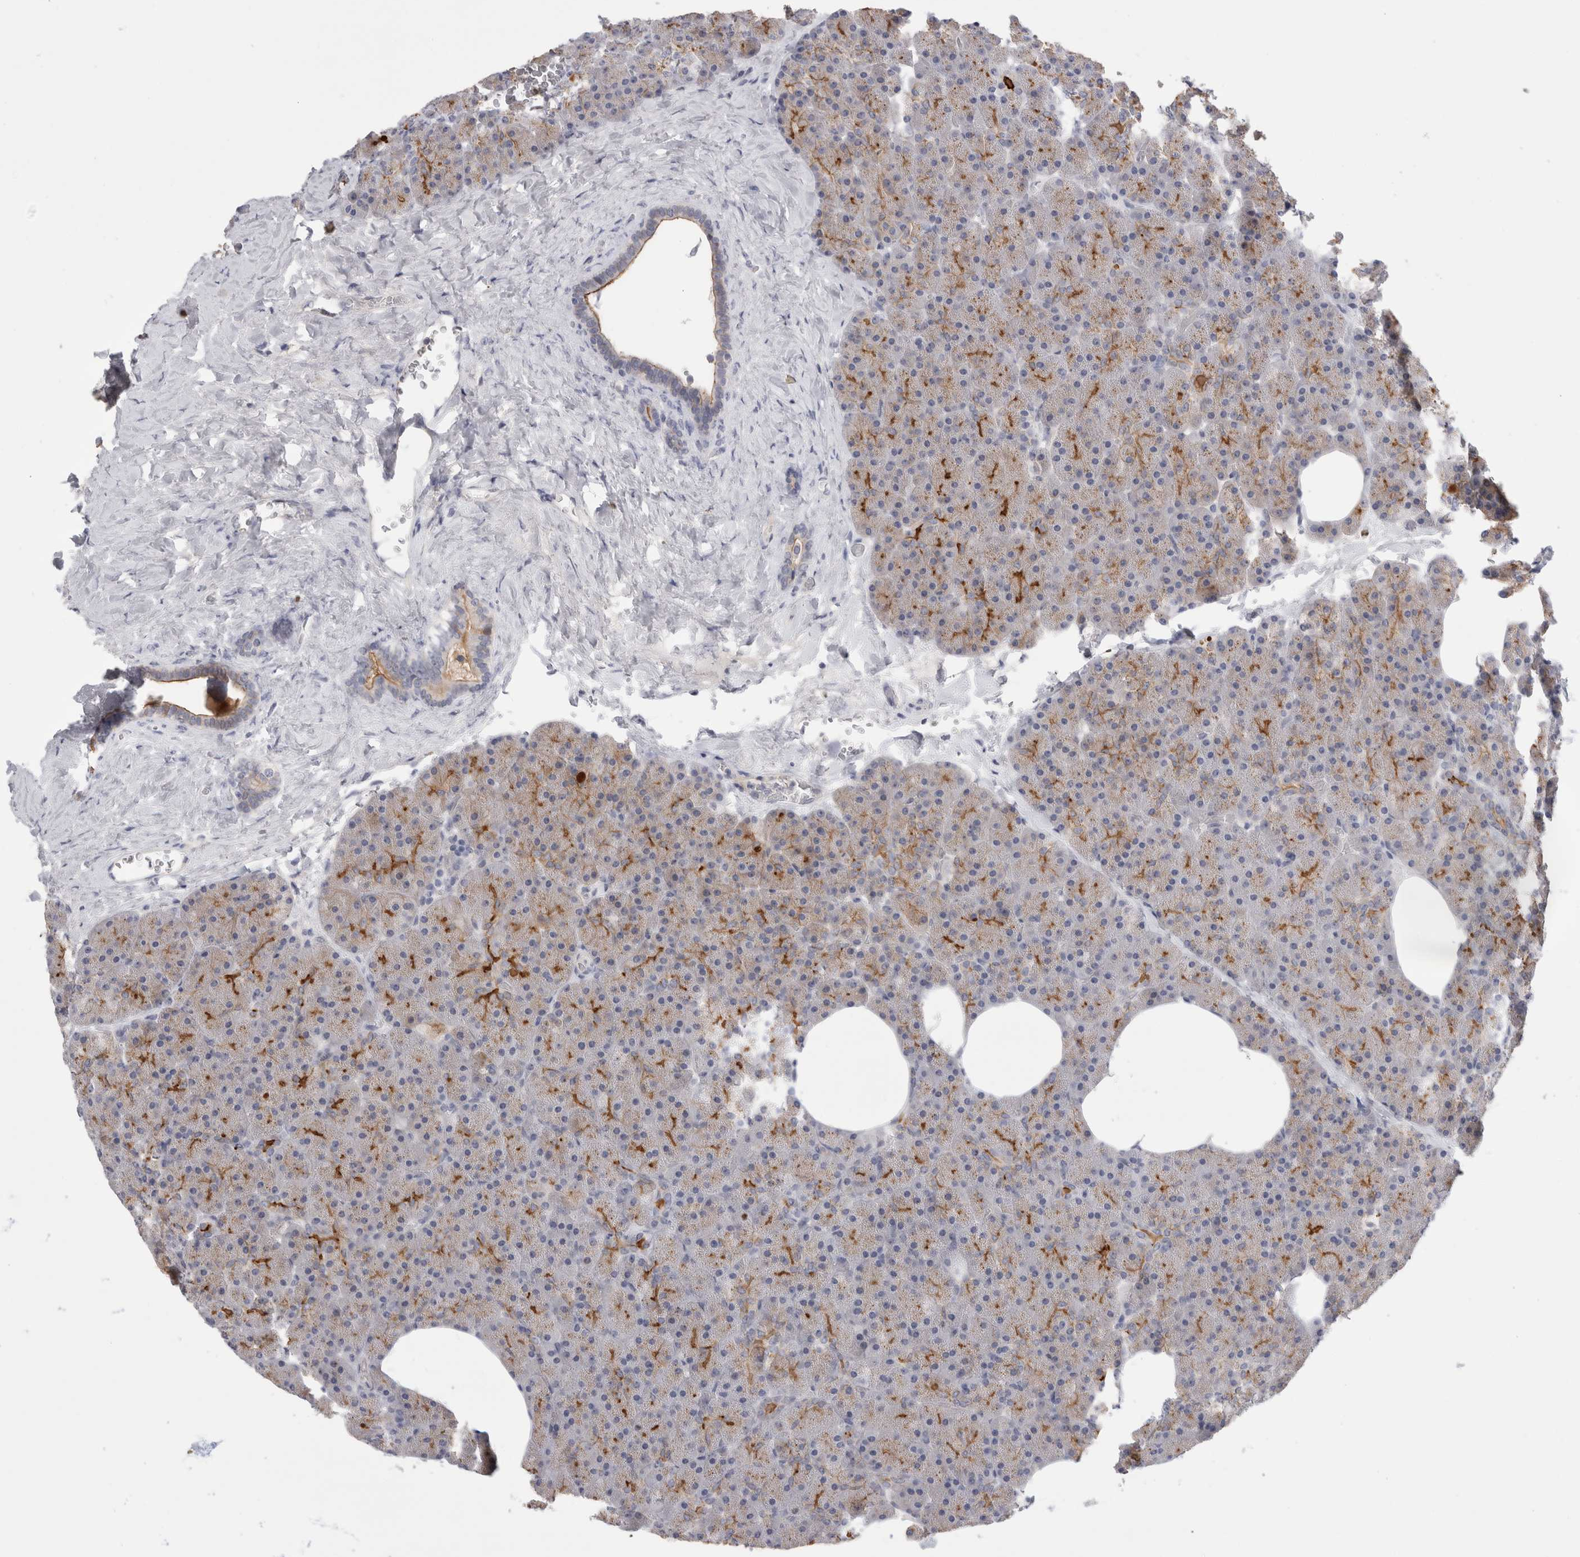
{"staining": {"intensity": "moderate", "quantity": "25%-75%", "location": "cytoplasmic/membranous"}, "tissue": "pancreas", "cell_type": "Exocrine glandular cells", "image_type": "normal", "snomed": [{"axis": "morphology", "description": "Normal tissue, NOS"}, {"axis": "morphology", "description": "Carcinoid, malignant, NOS"}, {"axis": "topography", "description": "Pancreas"}], "caption": "Immunohistochemistry micrograph of normal pancreas: pancreas stained using immunohistochemistry reveals medium levels of moderate protein expression localized specifically in the cytoplasmic/membranous of exocrine glandular cells, appearing as a cytoplasmic/membranous brown color.", "gene": "VANGL1", "patient": {"sex": "female", "age": 35}}